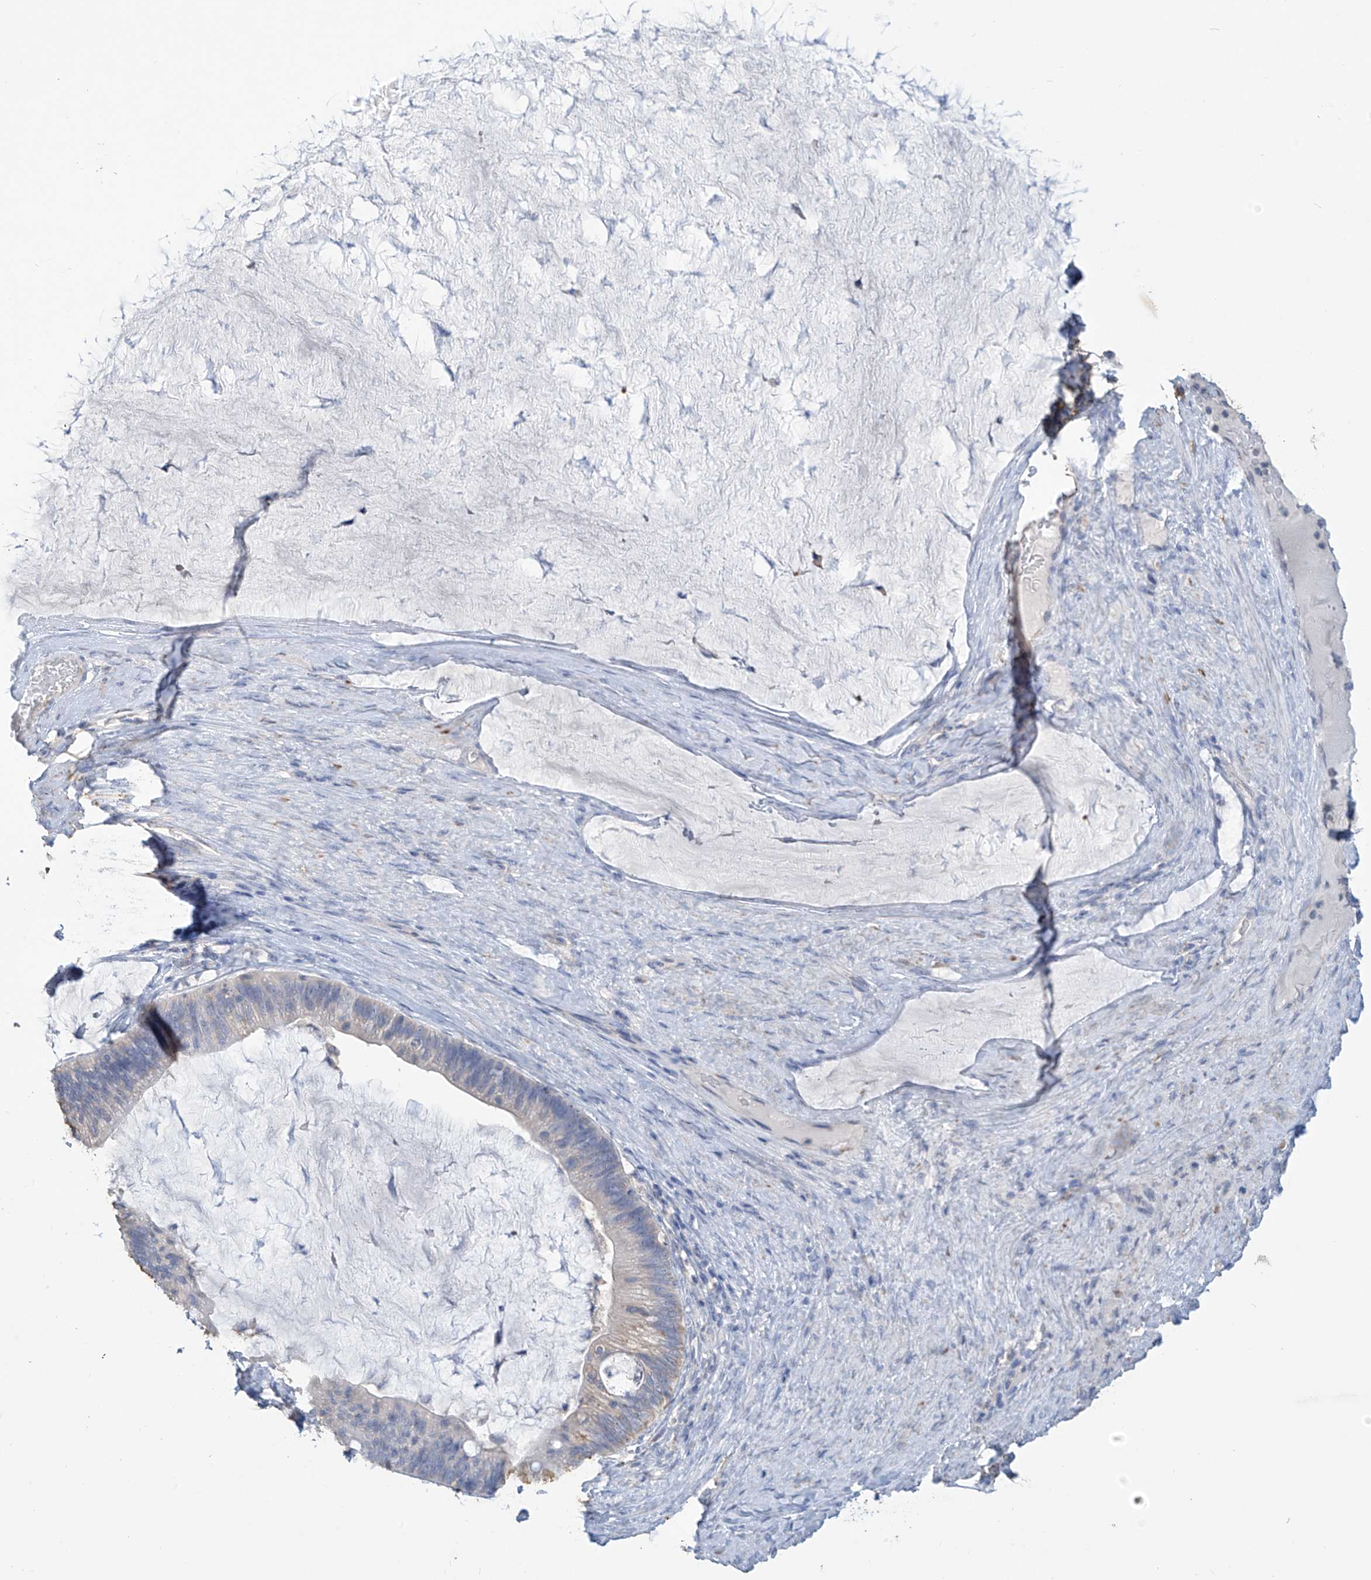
{"staining": {"intensity": "negative", "quantity": "none", "location": "none"}, "tissue": "ovarian cancer", "cell_type": "Tumor cells", "image_type": "cancer", "snomed": [{"axis": "morphology", "description": "Cystadenocarcinoma, mucinous, NOS"}, {"axis": "topography", "description": "Ovary"}], "caption": "Tumor cells show no significant expression in ovarian mucinous cystadenocarcinoma.", "gene": "OGT", "patient": {"sex": "female", "age": 61}}